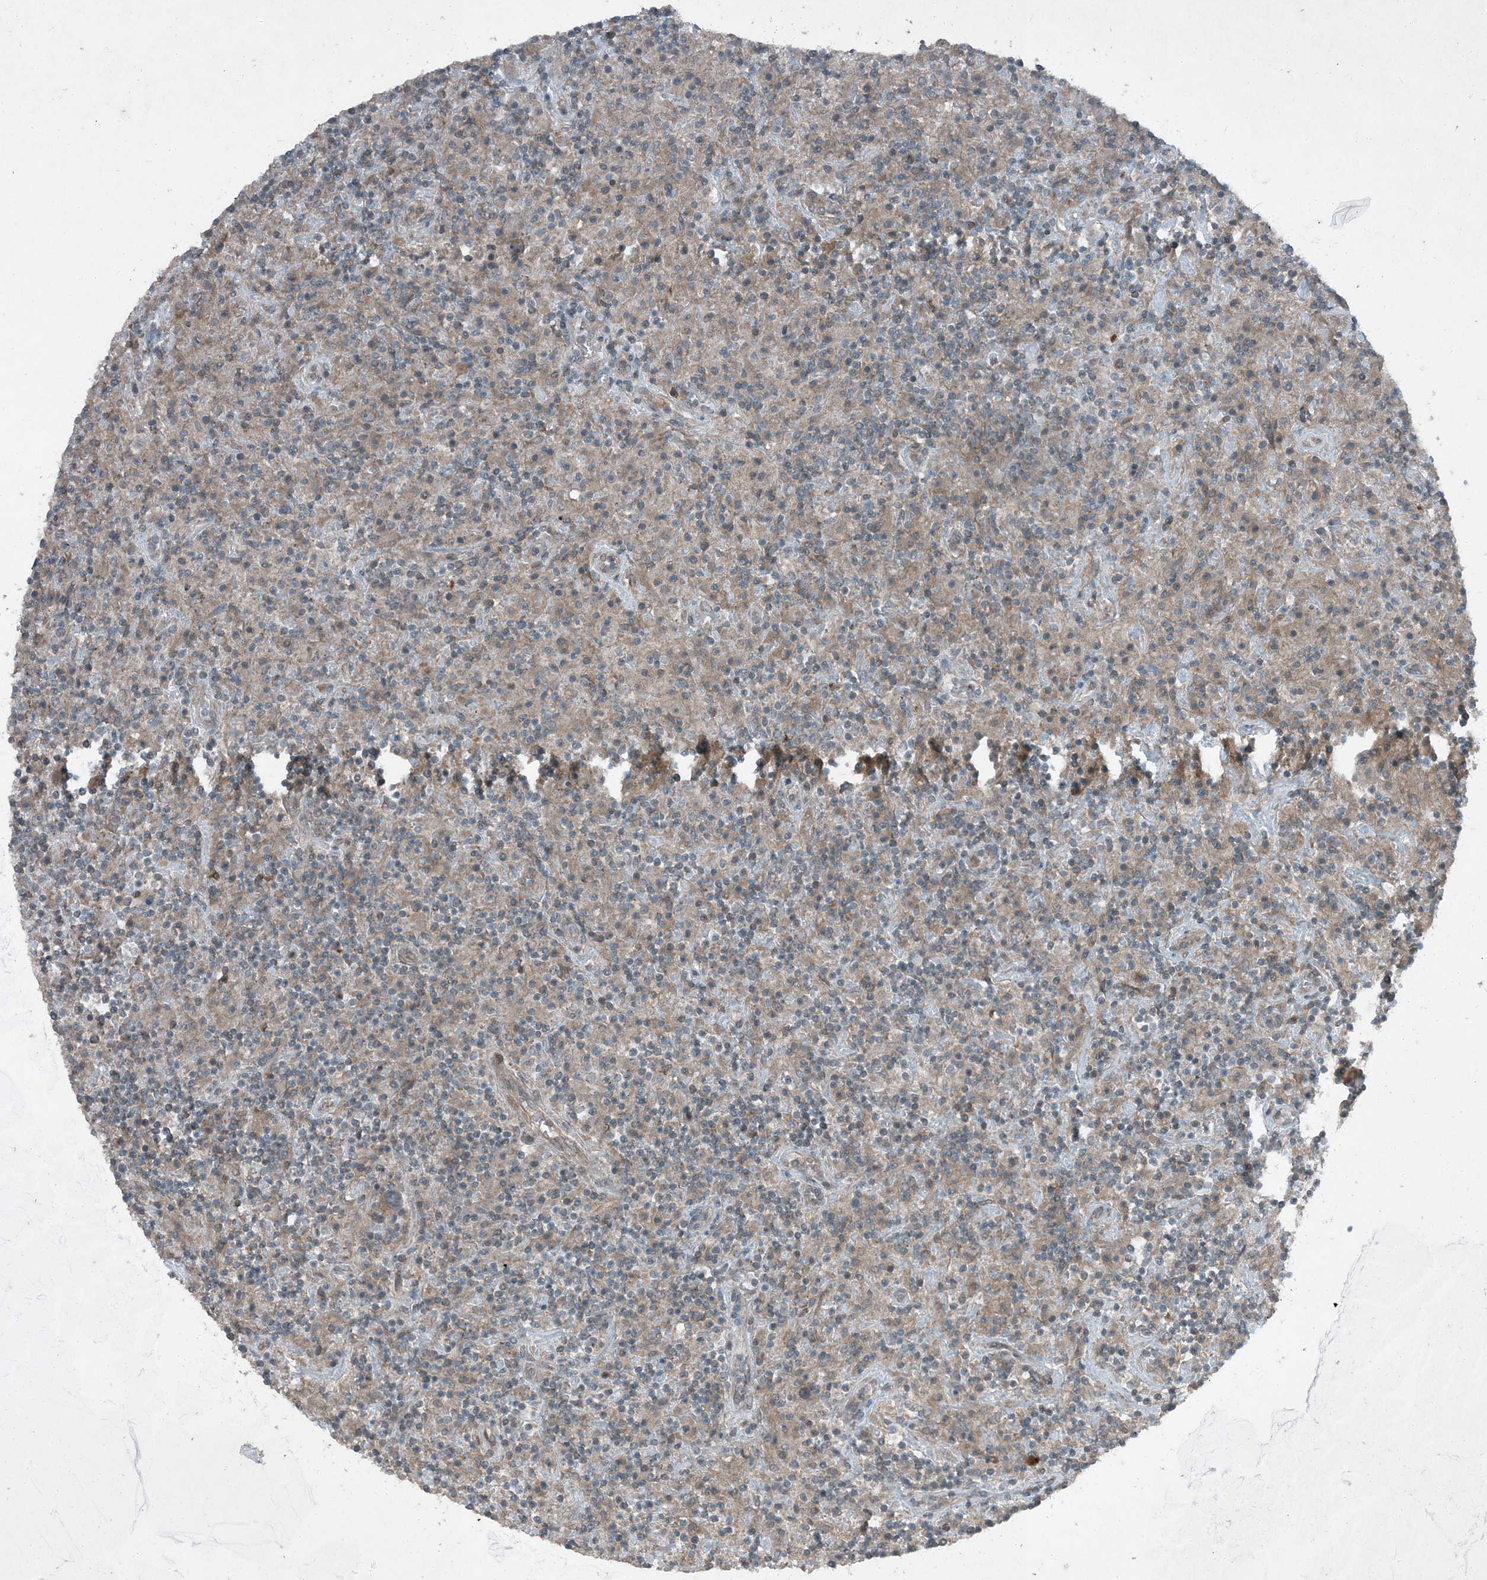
{"staining": {"intensity": "weak", "quantity": "25%-75%", "location": "cytoplasmic/membranous"}, "tissue": "lymphoma", "cell_type": "Tumor cells", "image_type": "cancer", "snomed": [{"axis": "morphology", "description": "Hodgkin's disease, NOS"}, {"axis": "topography", "description": "Lymph node"}], "caption": "Weak cytoplasmic/membranous expression for a protein is appreciated in about 25%-75% of tumor cells of lymphoma using immunohistochemistry (IHC).", "gene": "MDN1", "patient": {"sex": "male", "age": 70}}